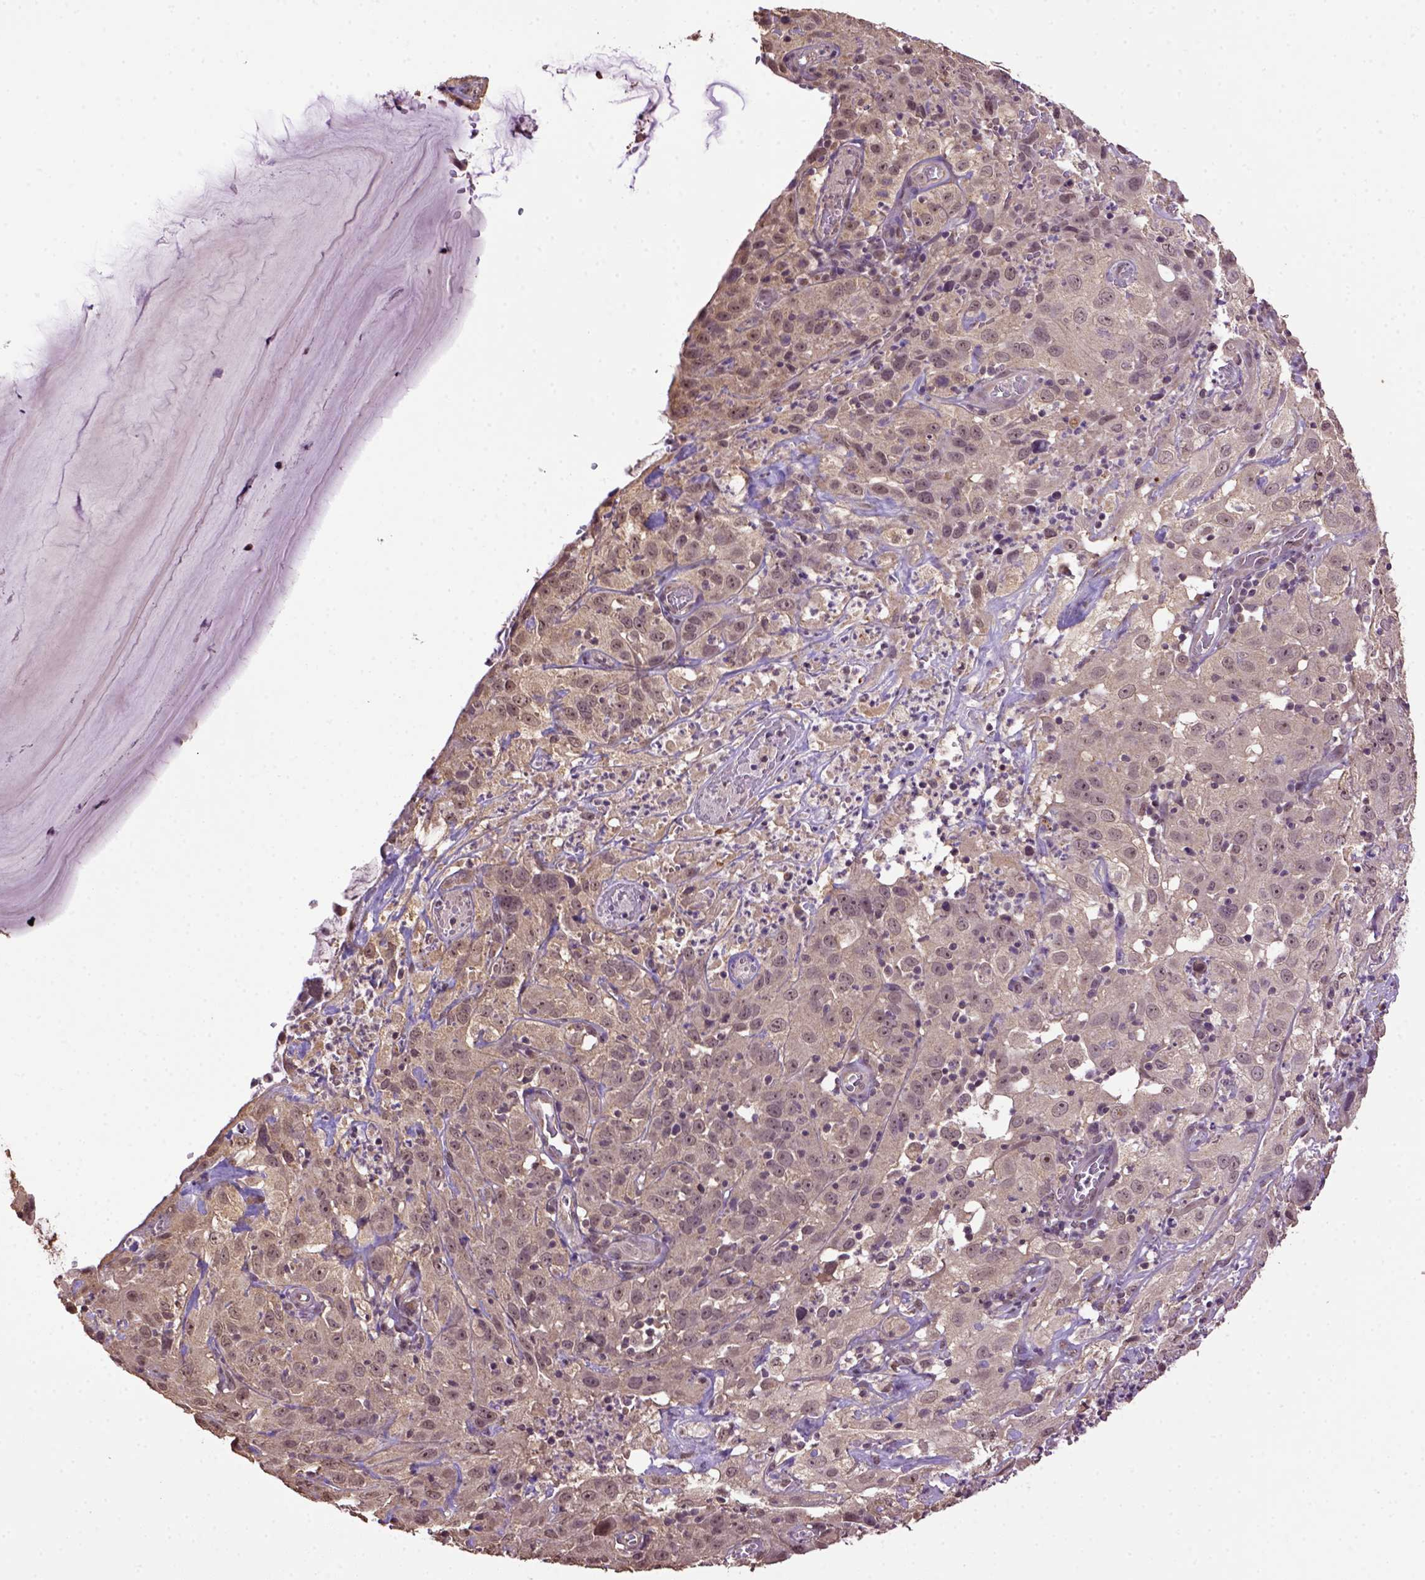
{"staining": {"intensity": "weak", "quantity": ">75%", "location": "cytoplasmic/membranous"}, "tissue": "cervical cancer", "cell_type": "Tumor cells", "image_type": "cancer", "snomed": [{"axis": "morphology", "description": "Squamous cell carcinoma, NOS"}, {"axis": "topography", "description": "Cervix"}], "caption": "The histopathology image displays immunohistochemical staining of squamous cell carcinoma (cervical). There is weak cytoplasmic/membranous staining is appreciated in approximately >75% of tumor cells. The staining is performed using DAB brown chromogen to label protein expression. The nuclei are counter-stained blue using hematoxylin.", "gene": "WDR17", "patient": {"sex": "female", "age": 32}}